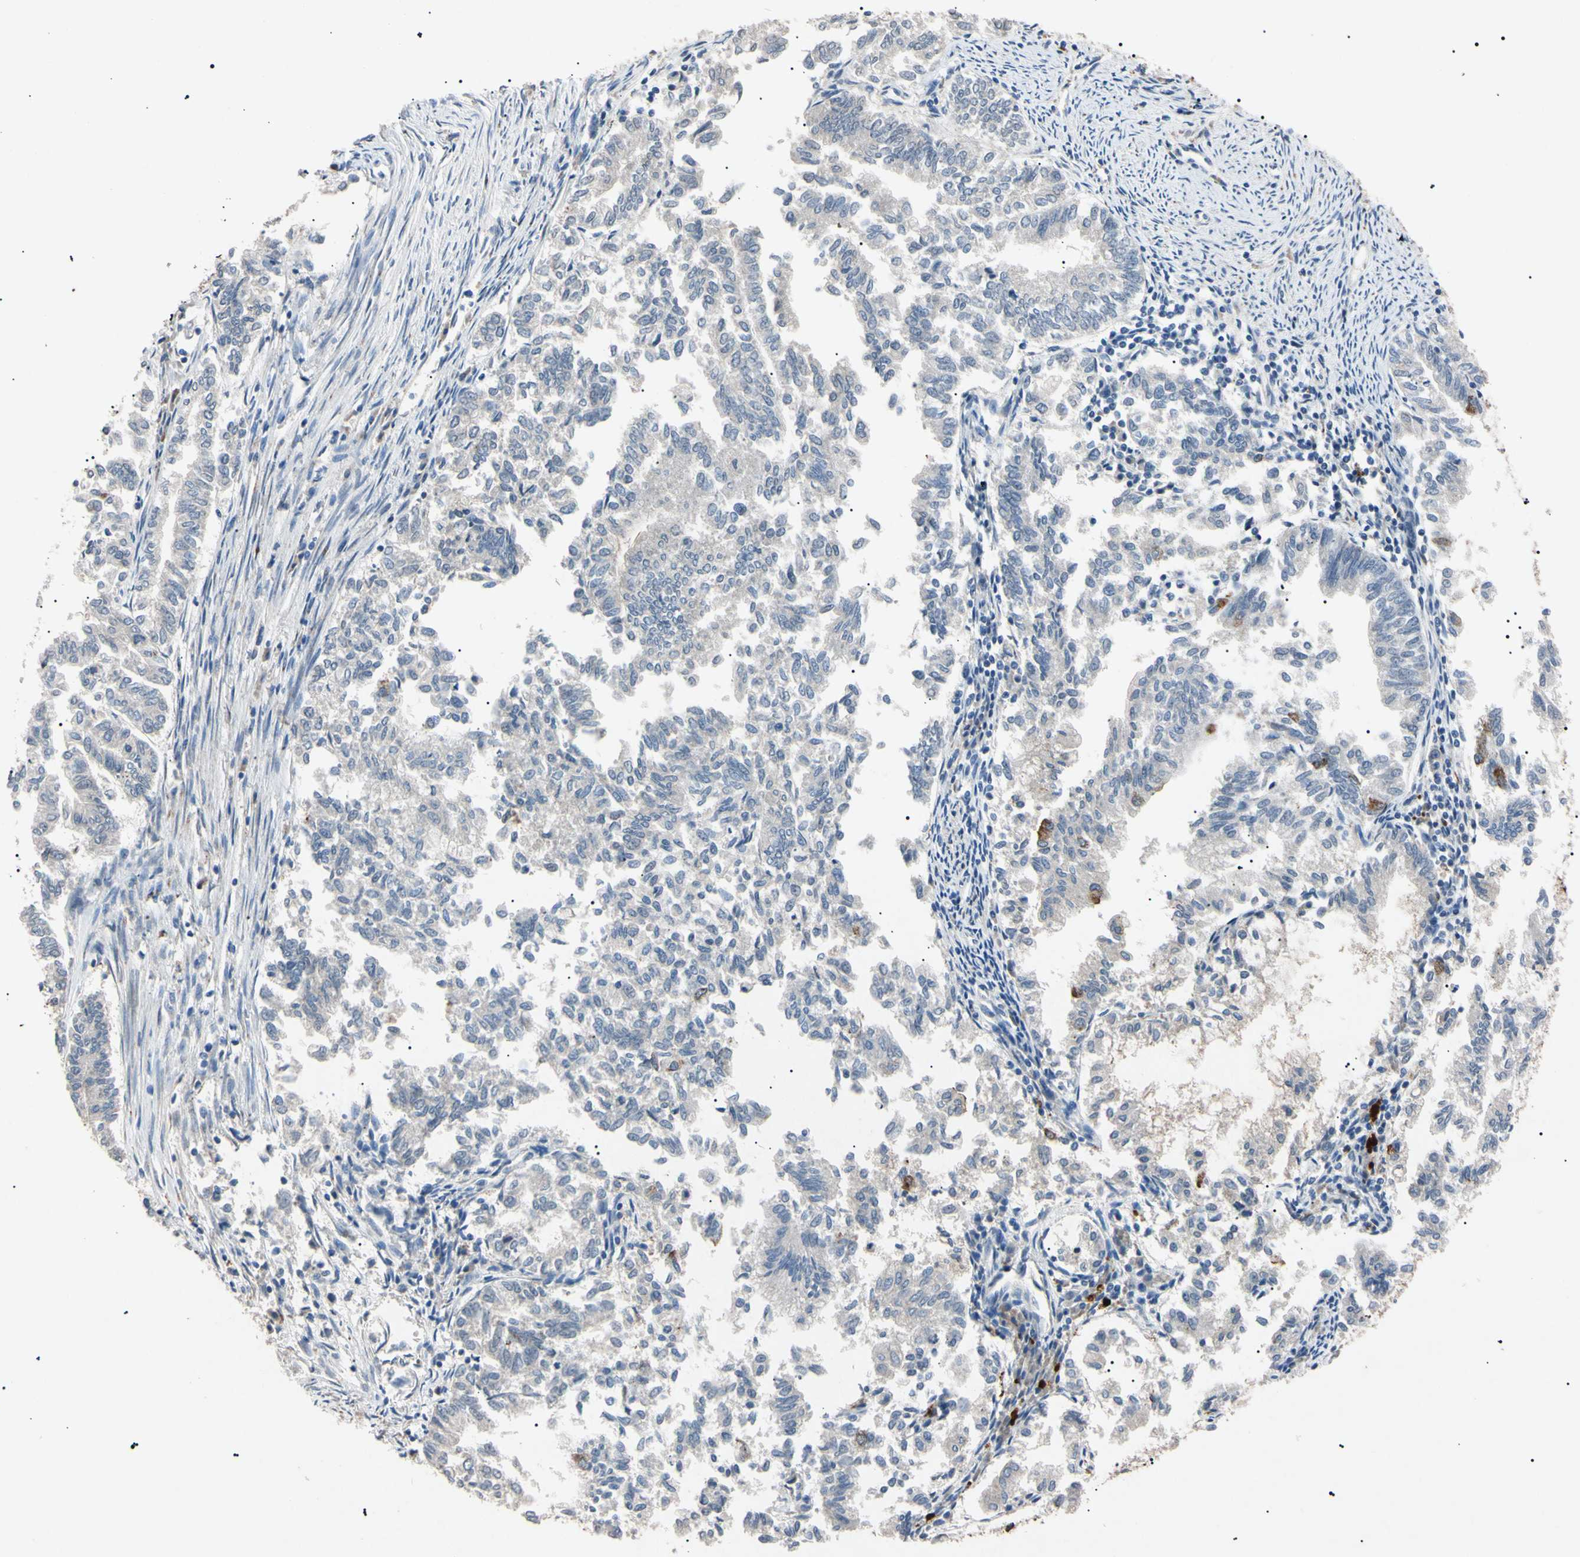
{"staining": {"intensity": "negative", "quantity": "none", "location": "none"}, "tissue": "endometrial cancer", "cell_type": "Tumor cells", "image_type": "cancer", "snomed": [{"axis": "morphology", "description": "Necrosis, NOS"}, {"axis": "morphology", "description": "Adenocarcinoma, NOS"}, {"axis": "topography", "description": "Endometrium"}], "caption": "DAB immunohistochemical staining of human endometrial adenocarcinoma demonstrates no significant positivity in tumor cells.", "gene": "TUBB4A", "patient": {"sex": "female", "age": 79}}